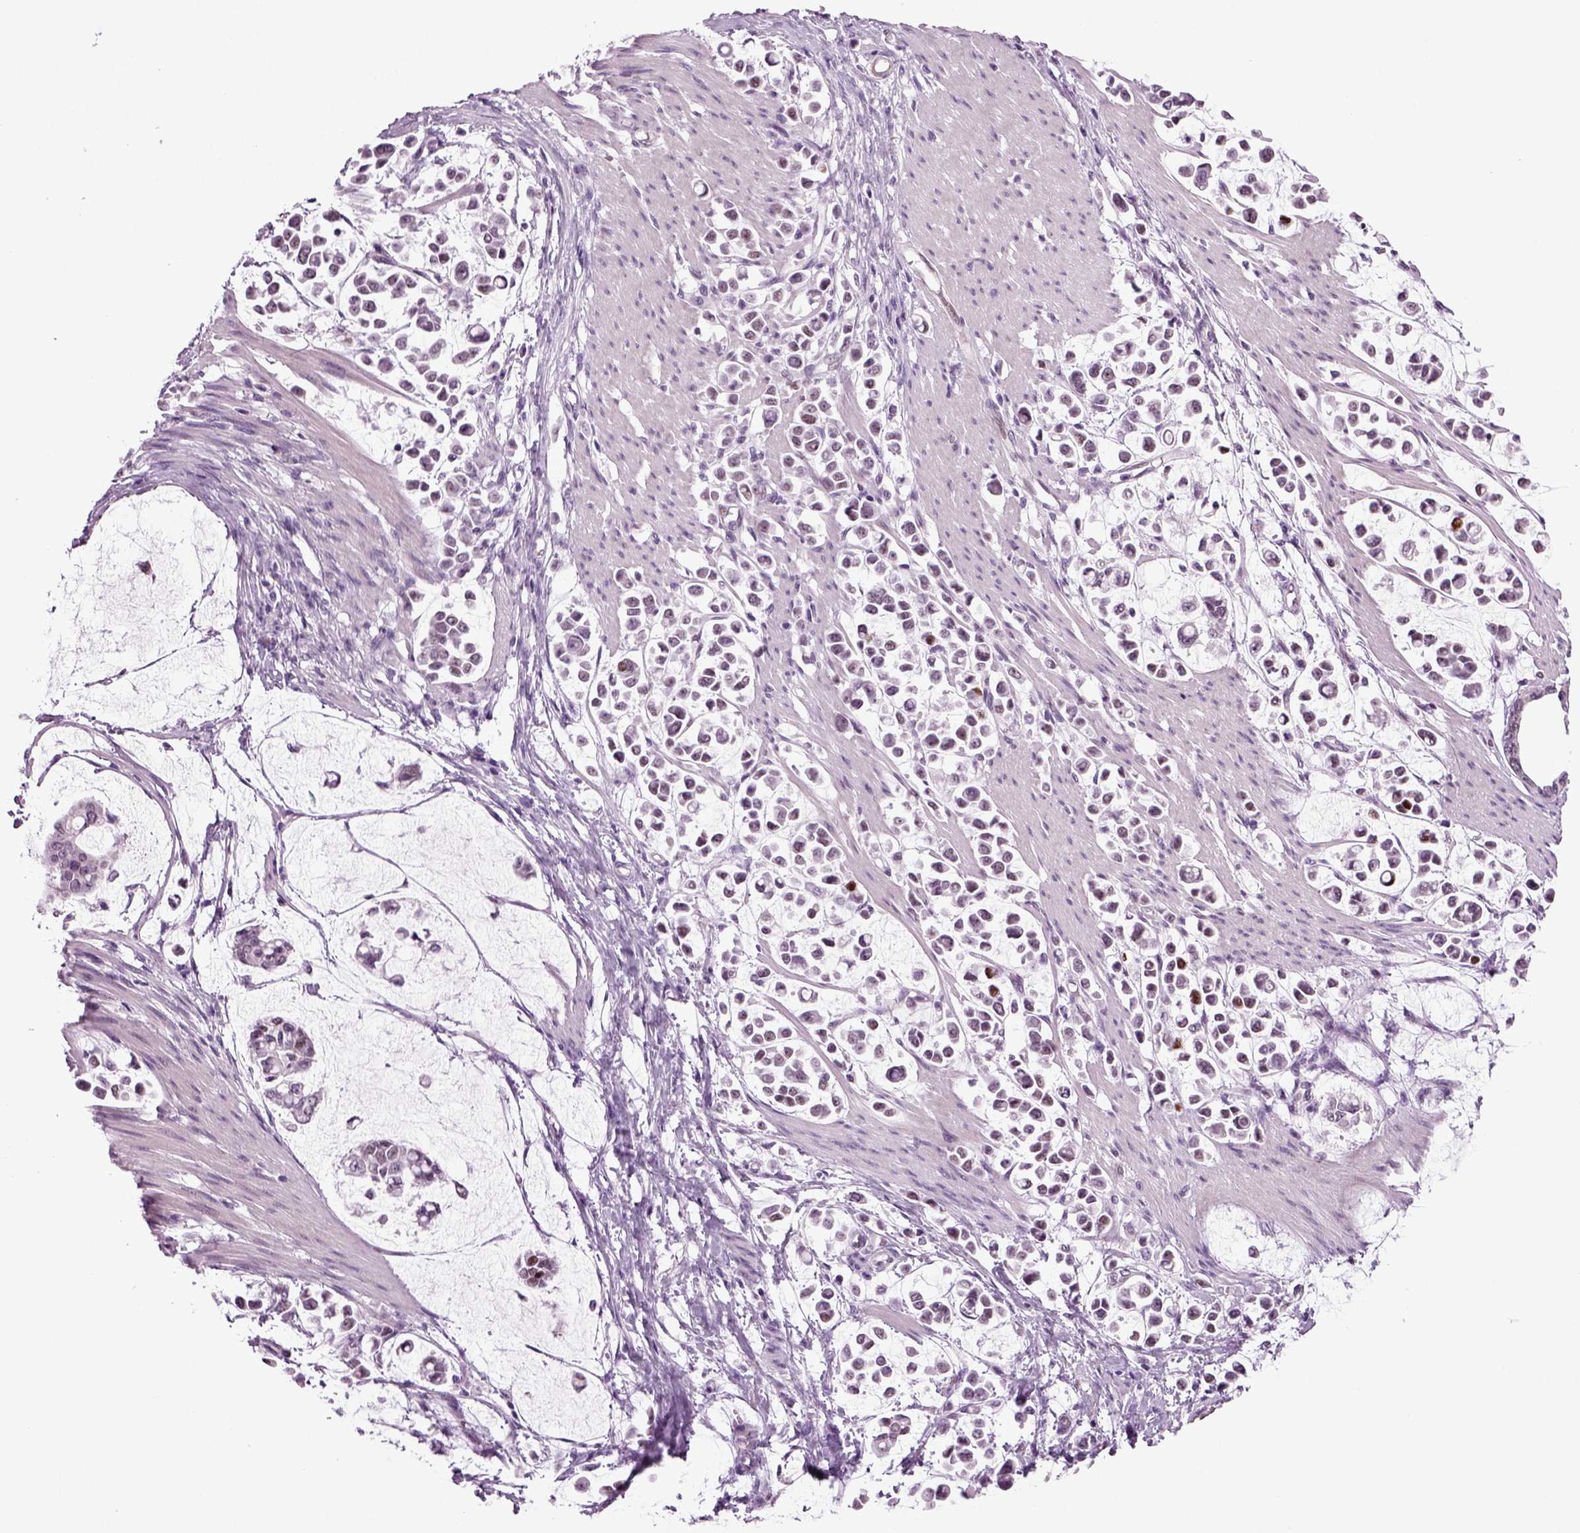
{"staining": {"intensity": "moderate", "quantity": "<25%", "location": "nuclear"}, "tissue": "stomach cancer", "cell_type": "Tumor cells", "image_type": "cancer", "snomed": [{"axis": "morphology", "description": "Adenocarcinoma, NOS"}, {"axis": "topography", "description": "Stomach"}], "caption": "Immunohistochemical staining of stomach cancer displays moderate nuclear protein expression in about <25% of tumor cells. (DAB IHC, brown staining for protein, blue staining for nuclei).", "gene": "RFX3", "patient": {"sex": "male", "age": 82}}